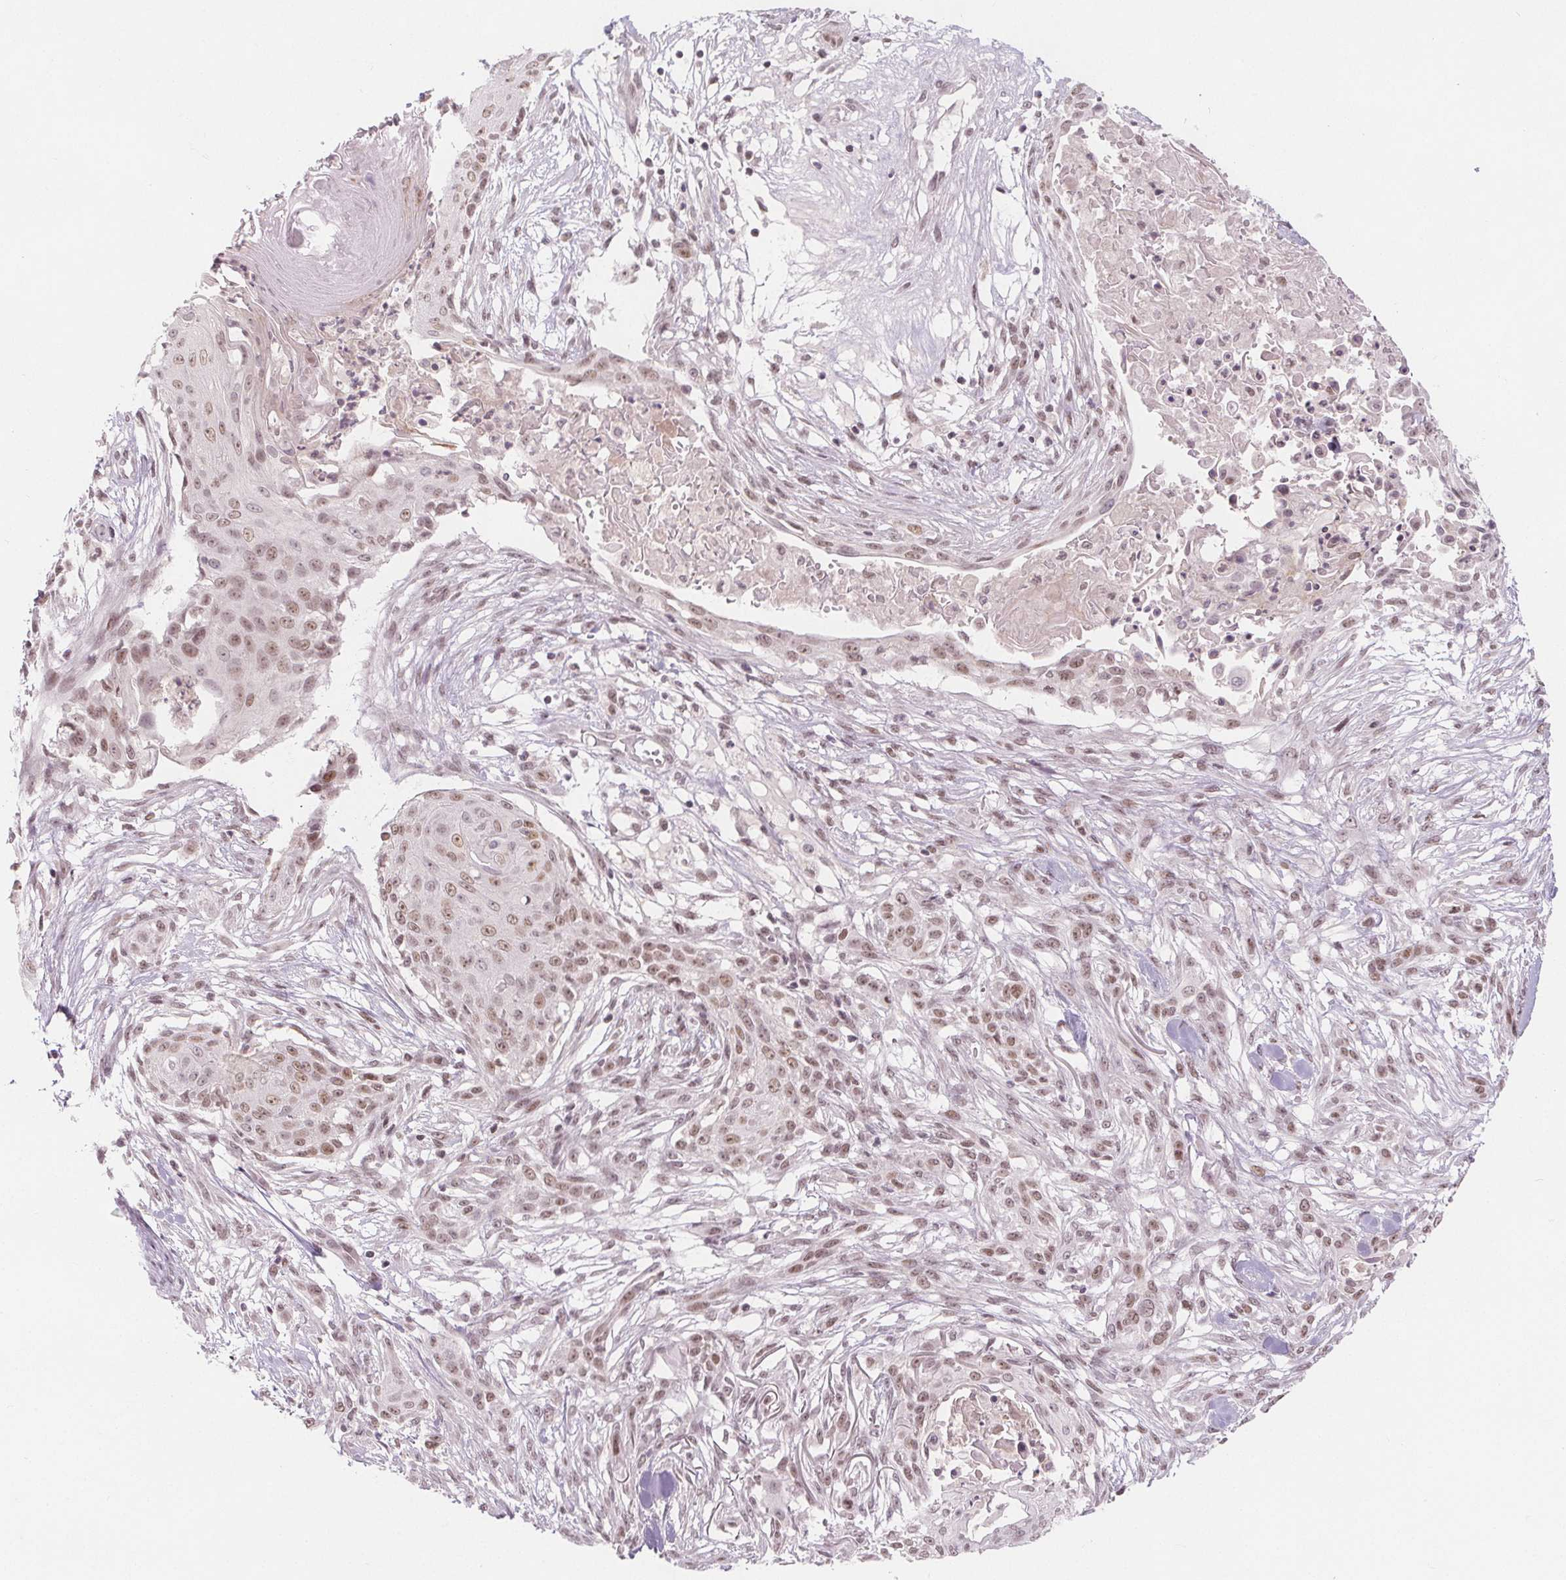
{"staining": {"intensity": "moderate", "quantity": ">75%", "location": "nuclear"}, "tissue": "skin cancer", "cell_type": "Tumor cells", "image_type": "cancer", "snomed": [{"axis": "morphology", "description": "Squamous cell carcinoma, NOS"}, {"axis": "topography", "description": "Skin"}], "caption": "Moderate nuclear expression for a protein is seen in about >75% of tumor cells of skin squamous cell carcinoma using IHC.", "gene": "DEK", "patient": {"sex": "female", "age": 59}}